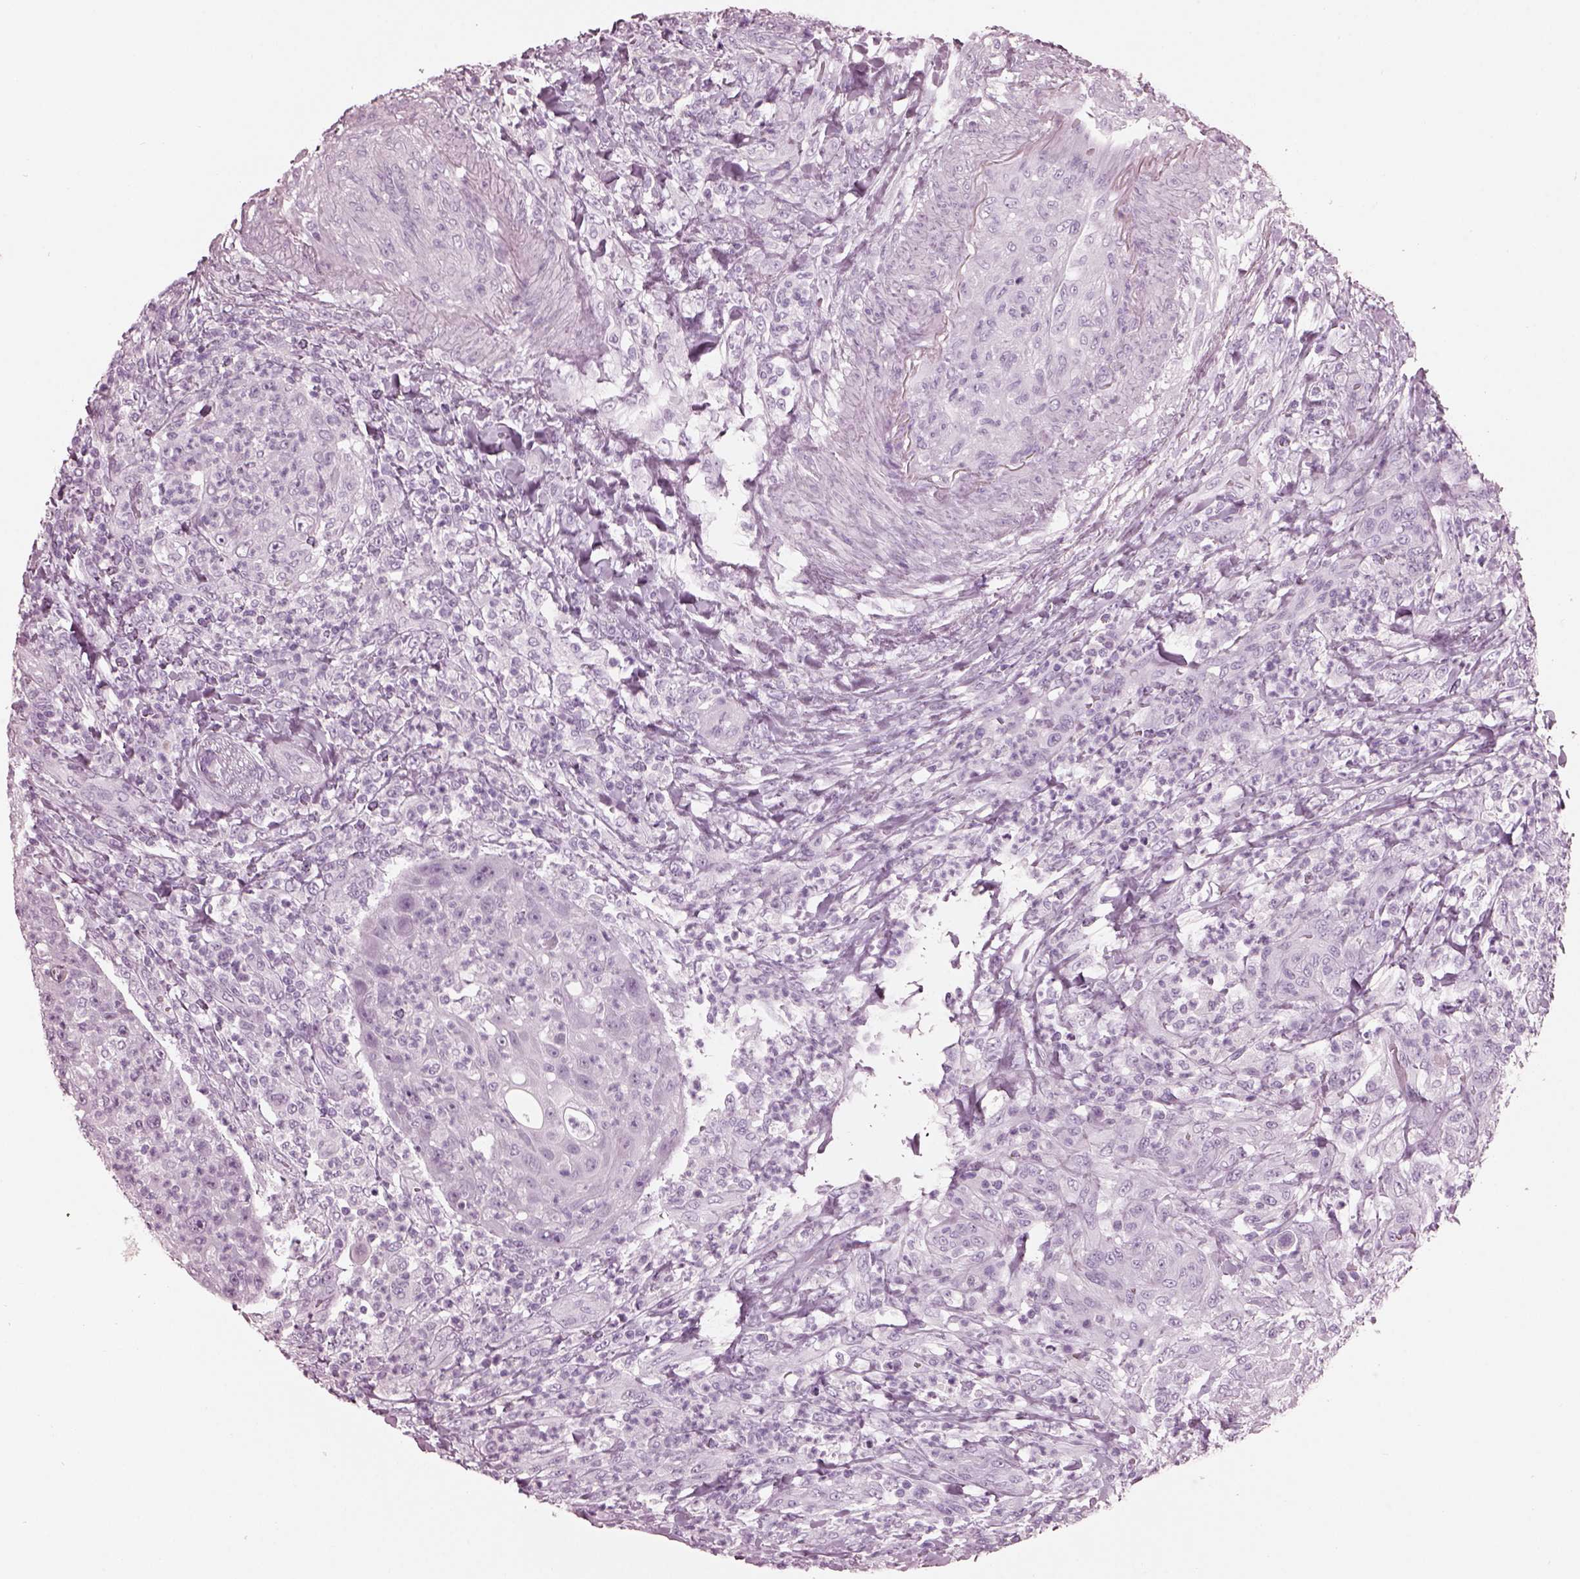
{"staining": {"intensity": "negative", "quantity": "none", "location": "none"}, "tissue": "head and neck cancer", "cell_type": "Tumor cells", "image_type": "cancer", "snomed": [{"axis": "morphology", "description": "Squamous cell carcinoma, NOS"}, {"axis": "topography", "description": "Head-Neck"}], "caption": "Human head and neck cancer stained for a protein using immunohistochemistry reveals no expression in tumor cells.", "gene": "HYDIN", "patient": {"sex": "male", "age": 69}}